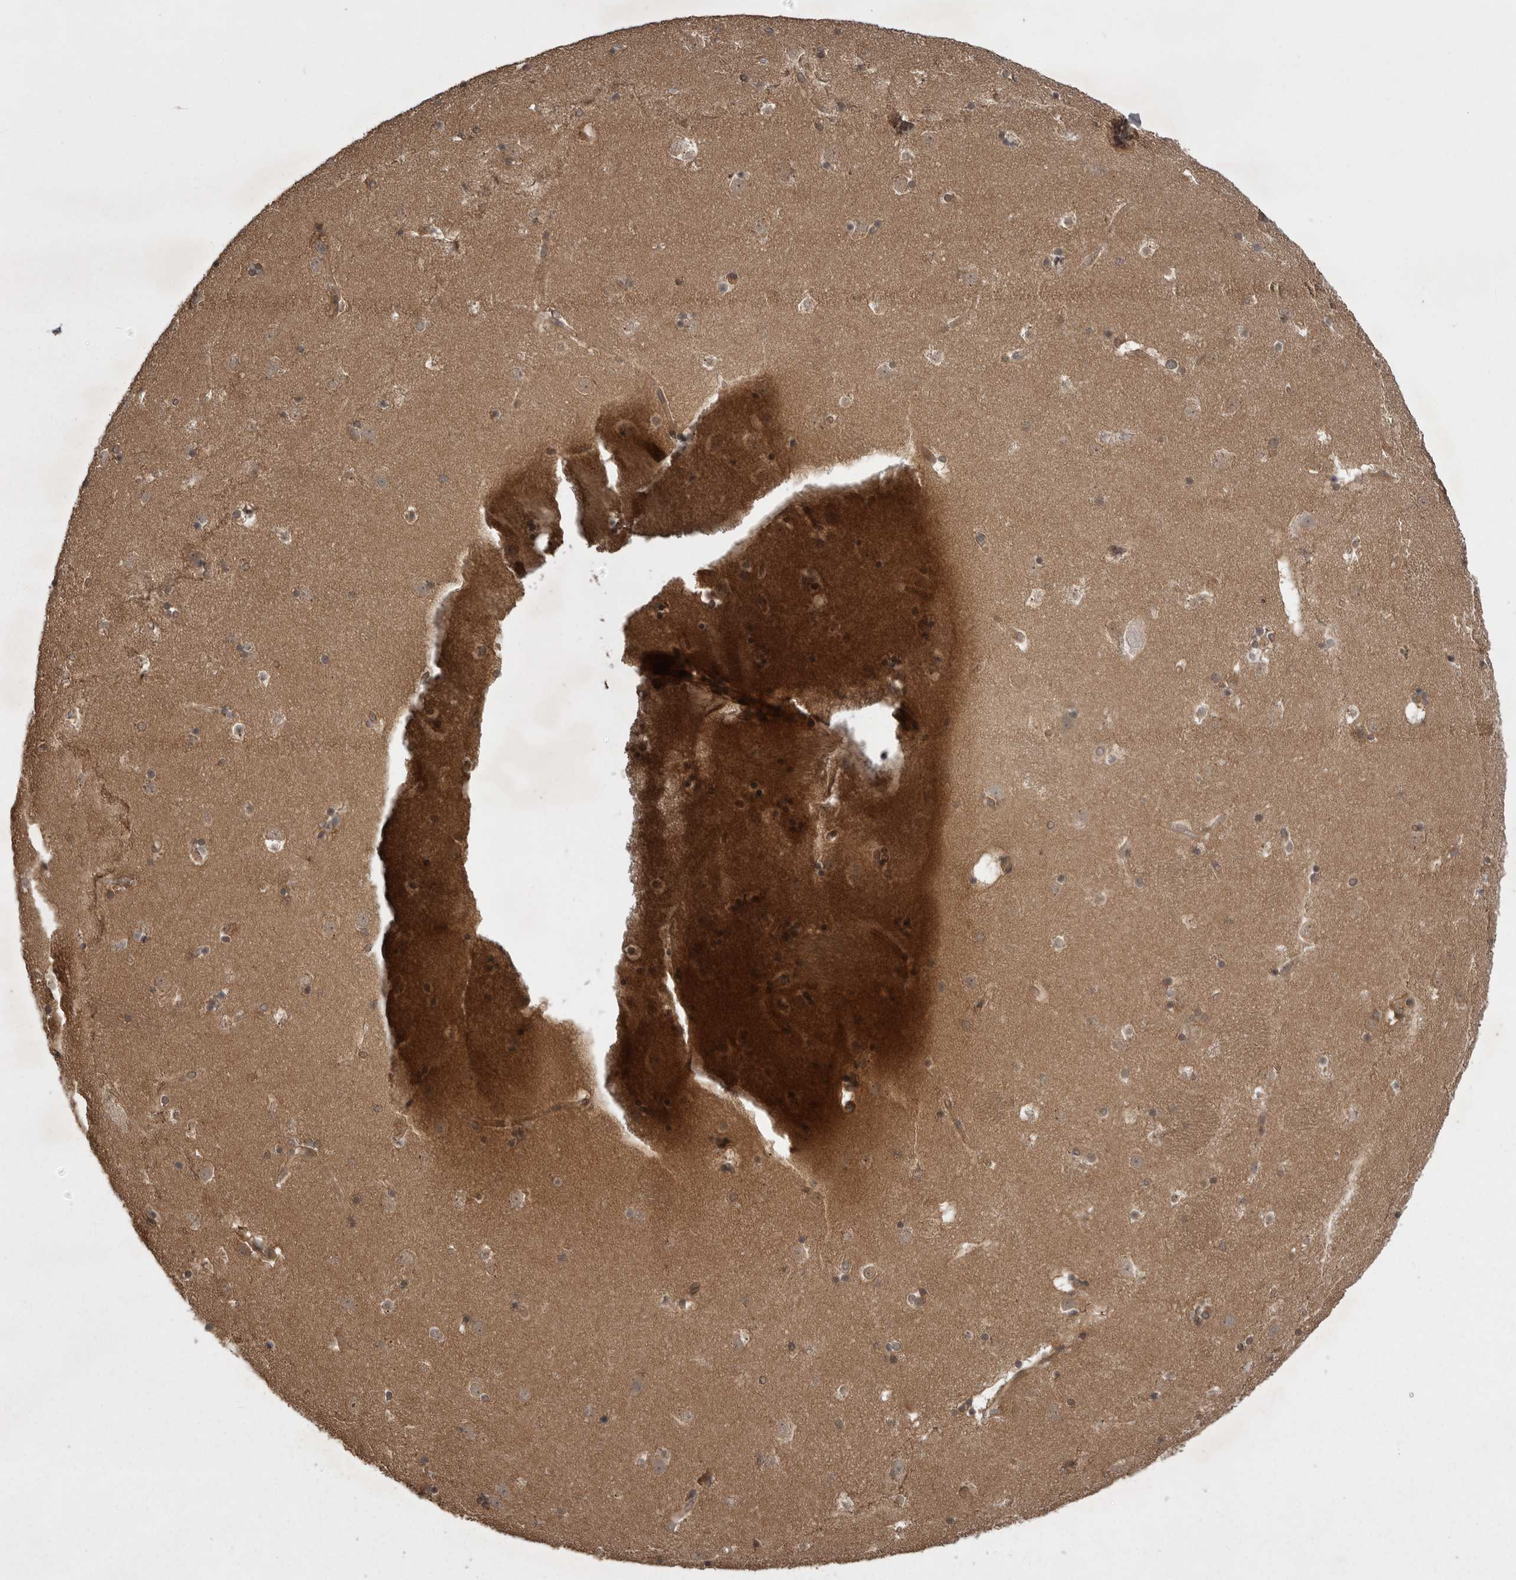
{"staining": {"intensity": "moderate", "quantity": "<25%", "location": "cytoplasmic/membranous"}, "tissue": "caudate", "cell_type": "Glial cells", "image_type": "normal", "snomed": [{"axis": "morphology", "description": "Normal tissue, NOS"}, {"axis": "topography", "description": "Lateral ventricle wall"}], "caption": "The immunohistochemical stain shows moderate cytoplasmic/membranous expression in glial cells of normal caudate.", "gene": "STK24", "patient": {"sex": "male", "age": 45}}